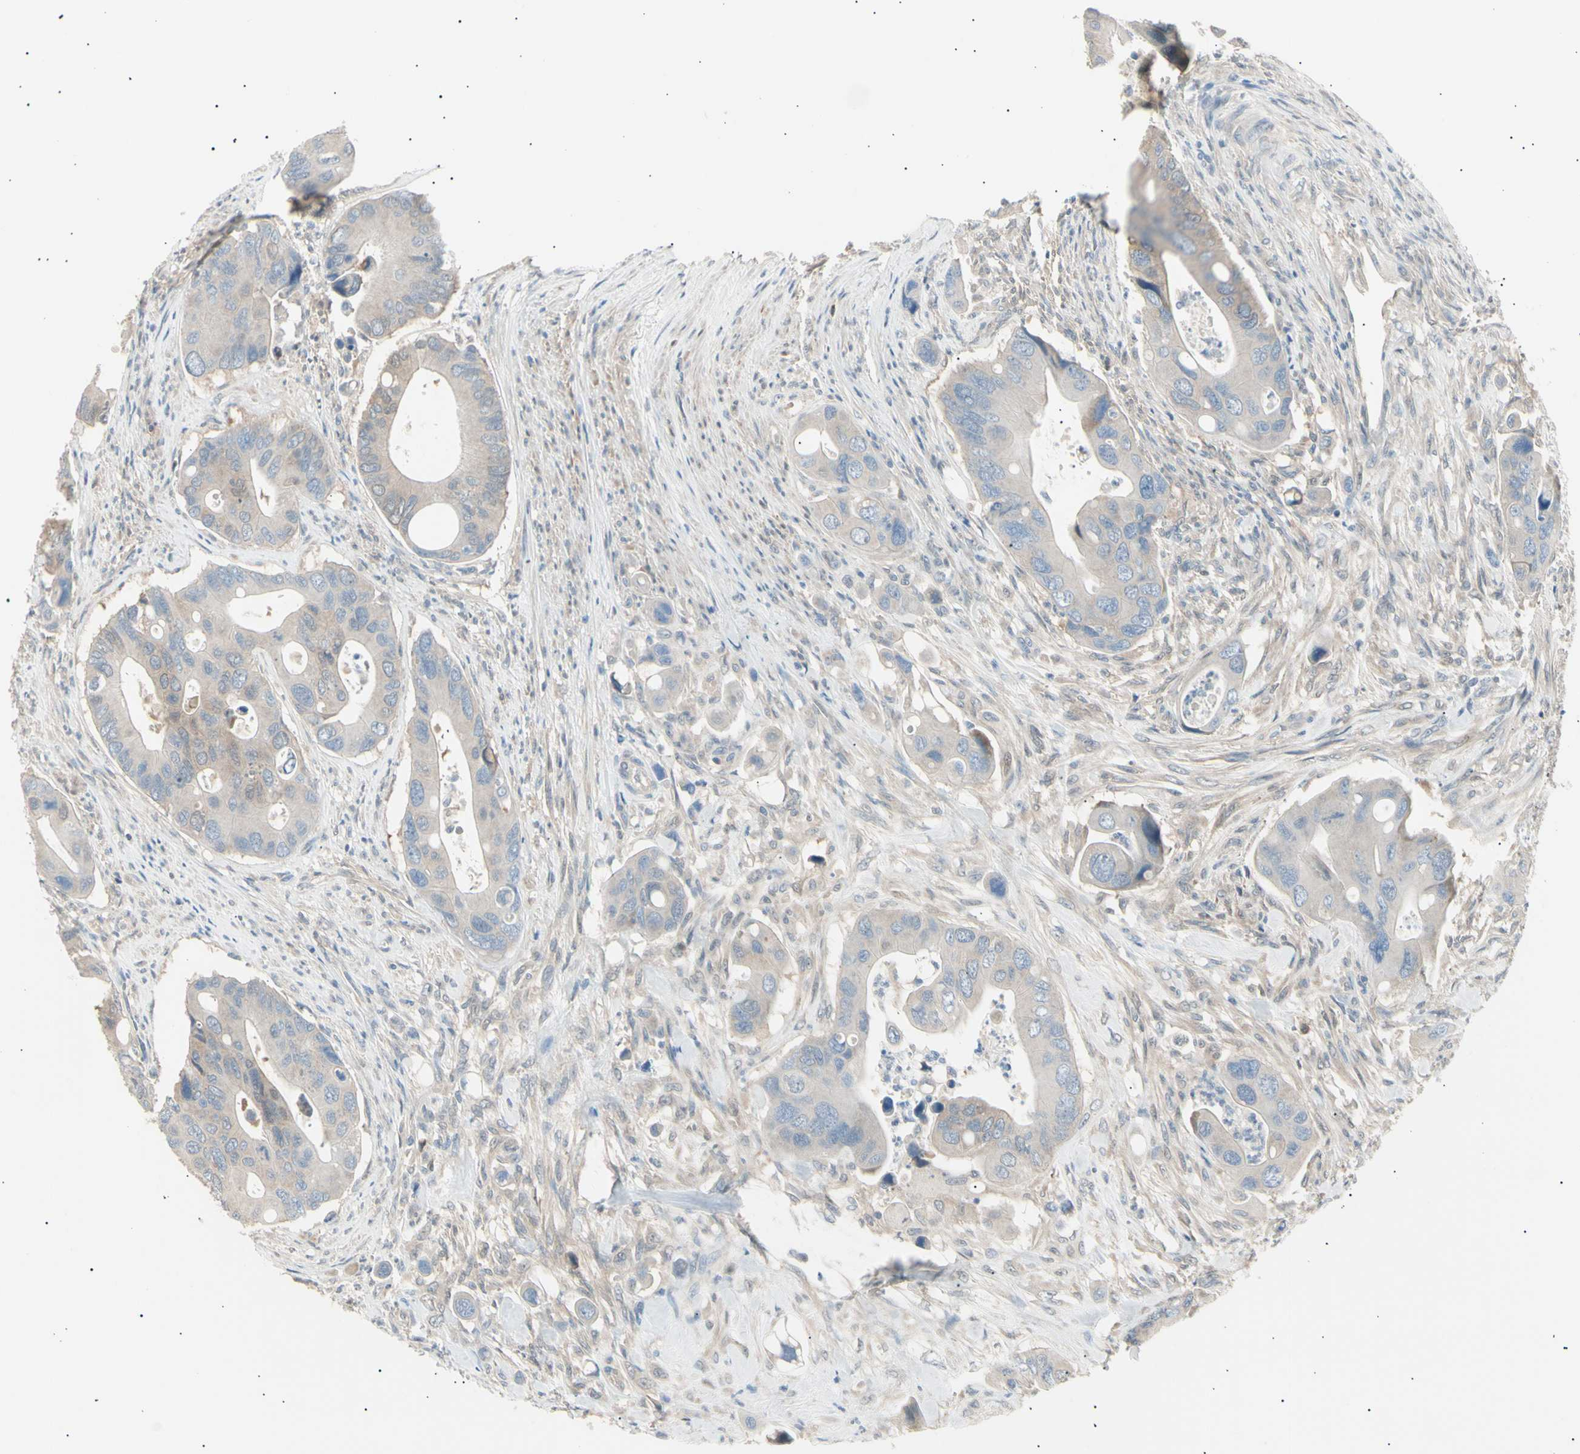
{"staining": {"intensity": "weak", "quantity": "<25%", "location": "cytoplasmic/membranous"}, "tissue": "colorectal cancer", "cell_type": "Tumor cells", "image_type": "cancer", "snomed": [{"axis": "morphology", "description": "Adenocarcinoma, NOS"}, {"axis": "topography", "description": "Rectum"}], "caption": "Tumor cells show no significant expression in colorectal adenocarcinoma.", "gene": "LHPP", "patient": {"sex": "female", "age": 57}}